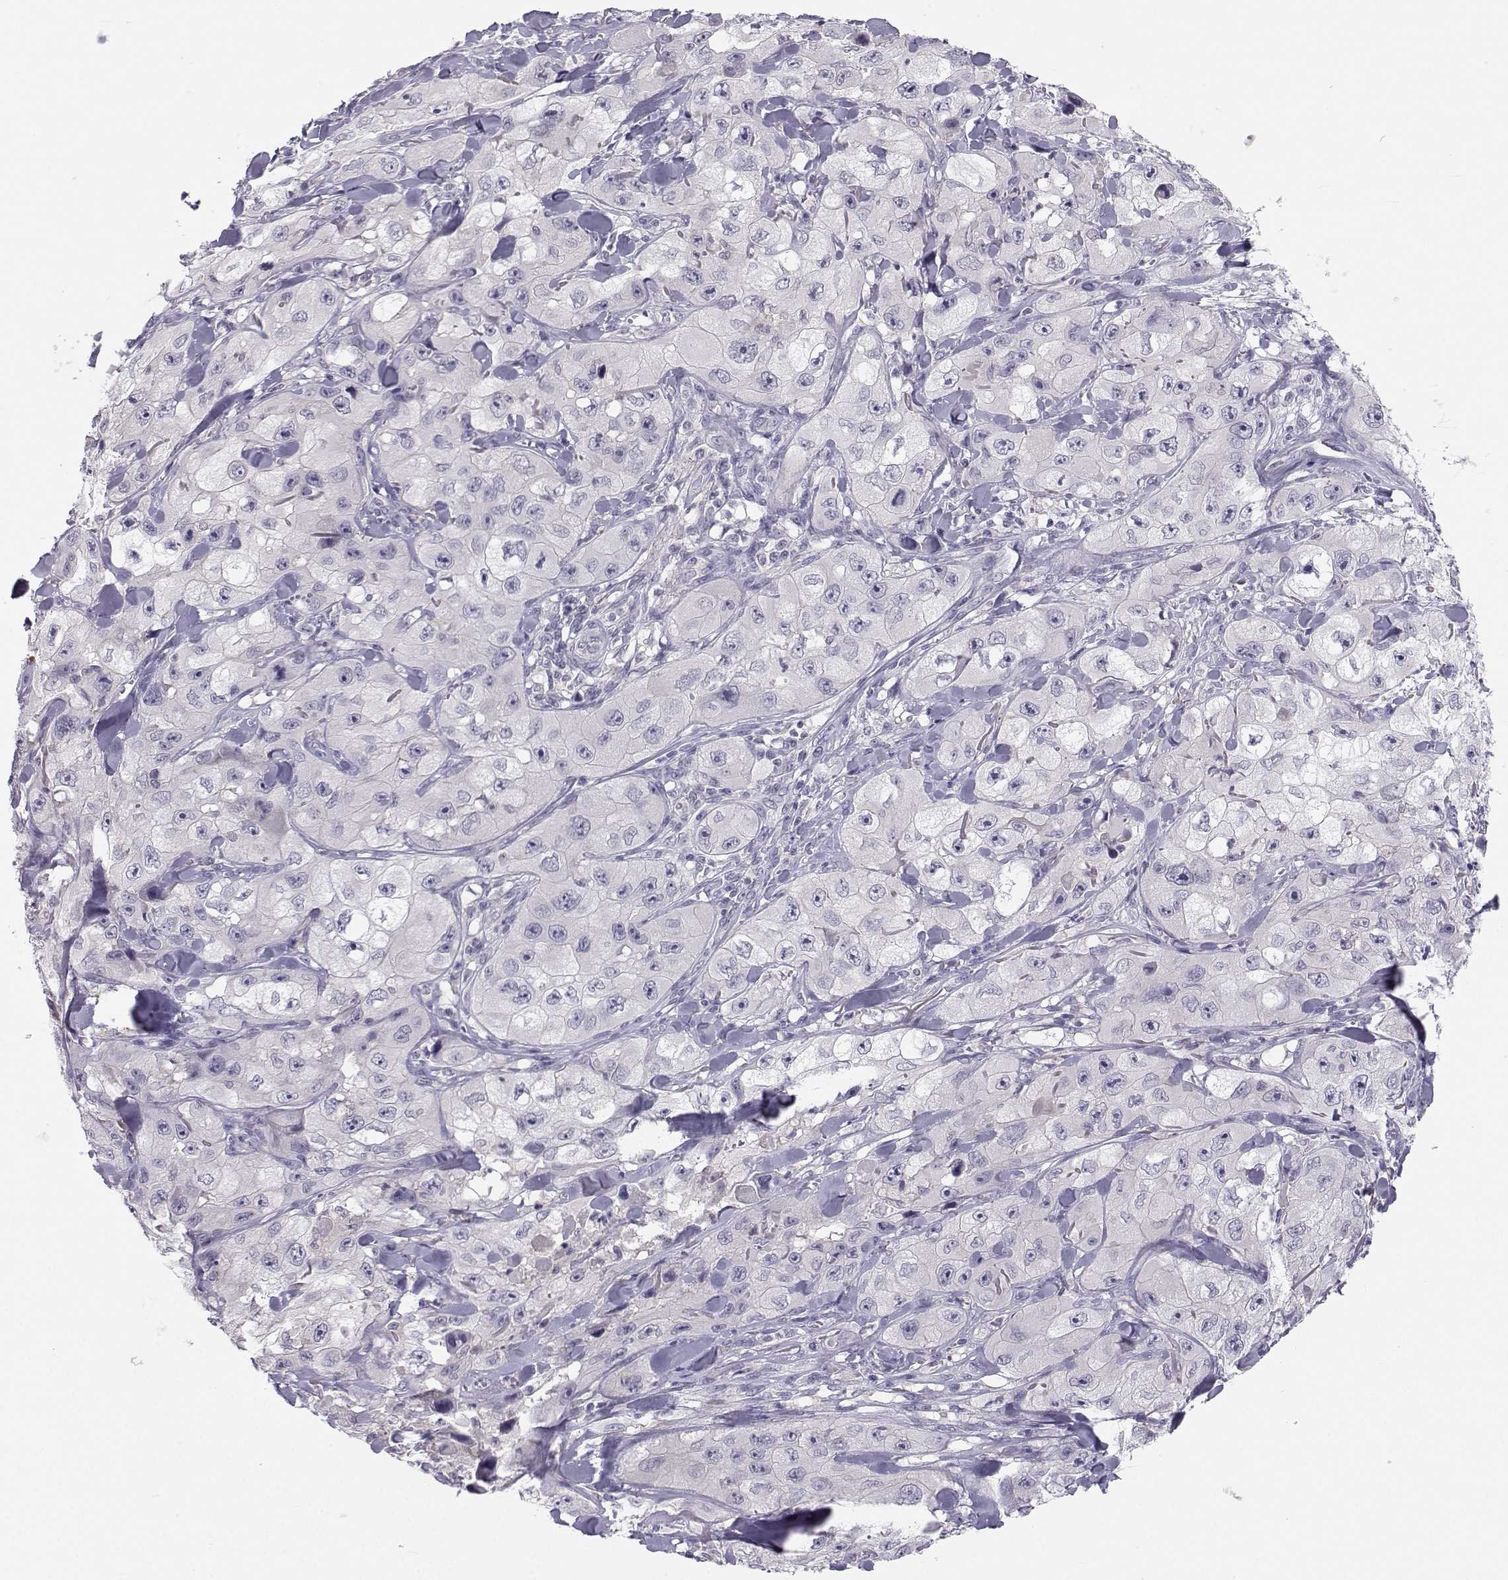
{"staining": {"intensity": "negative", "quantity": "none", "location": "none"}, "tissue": "skin cancer", "cell_type": "Tumor cells", "image_type": "cancer", "snomed": [{"axis": "morphology", "description": "Squamous cell carcinoma, NOS"}, {"axis": "topography", "description": "Skin"}, {"axis": "topography", "description": "Subcutis"}], "caption": "Protein analysis of squamous cell carcinoma (skin) displays no significant positivity in tumor cells.", "gene": "MROH7", "patient": {"sex": "male", "age": 73}}